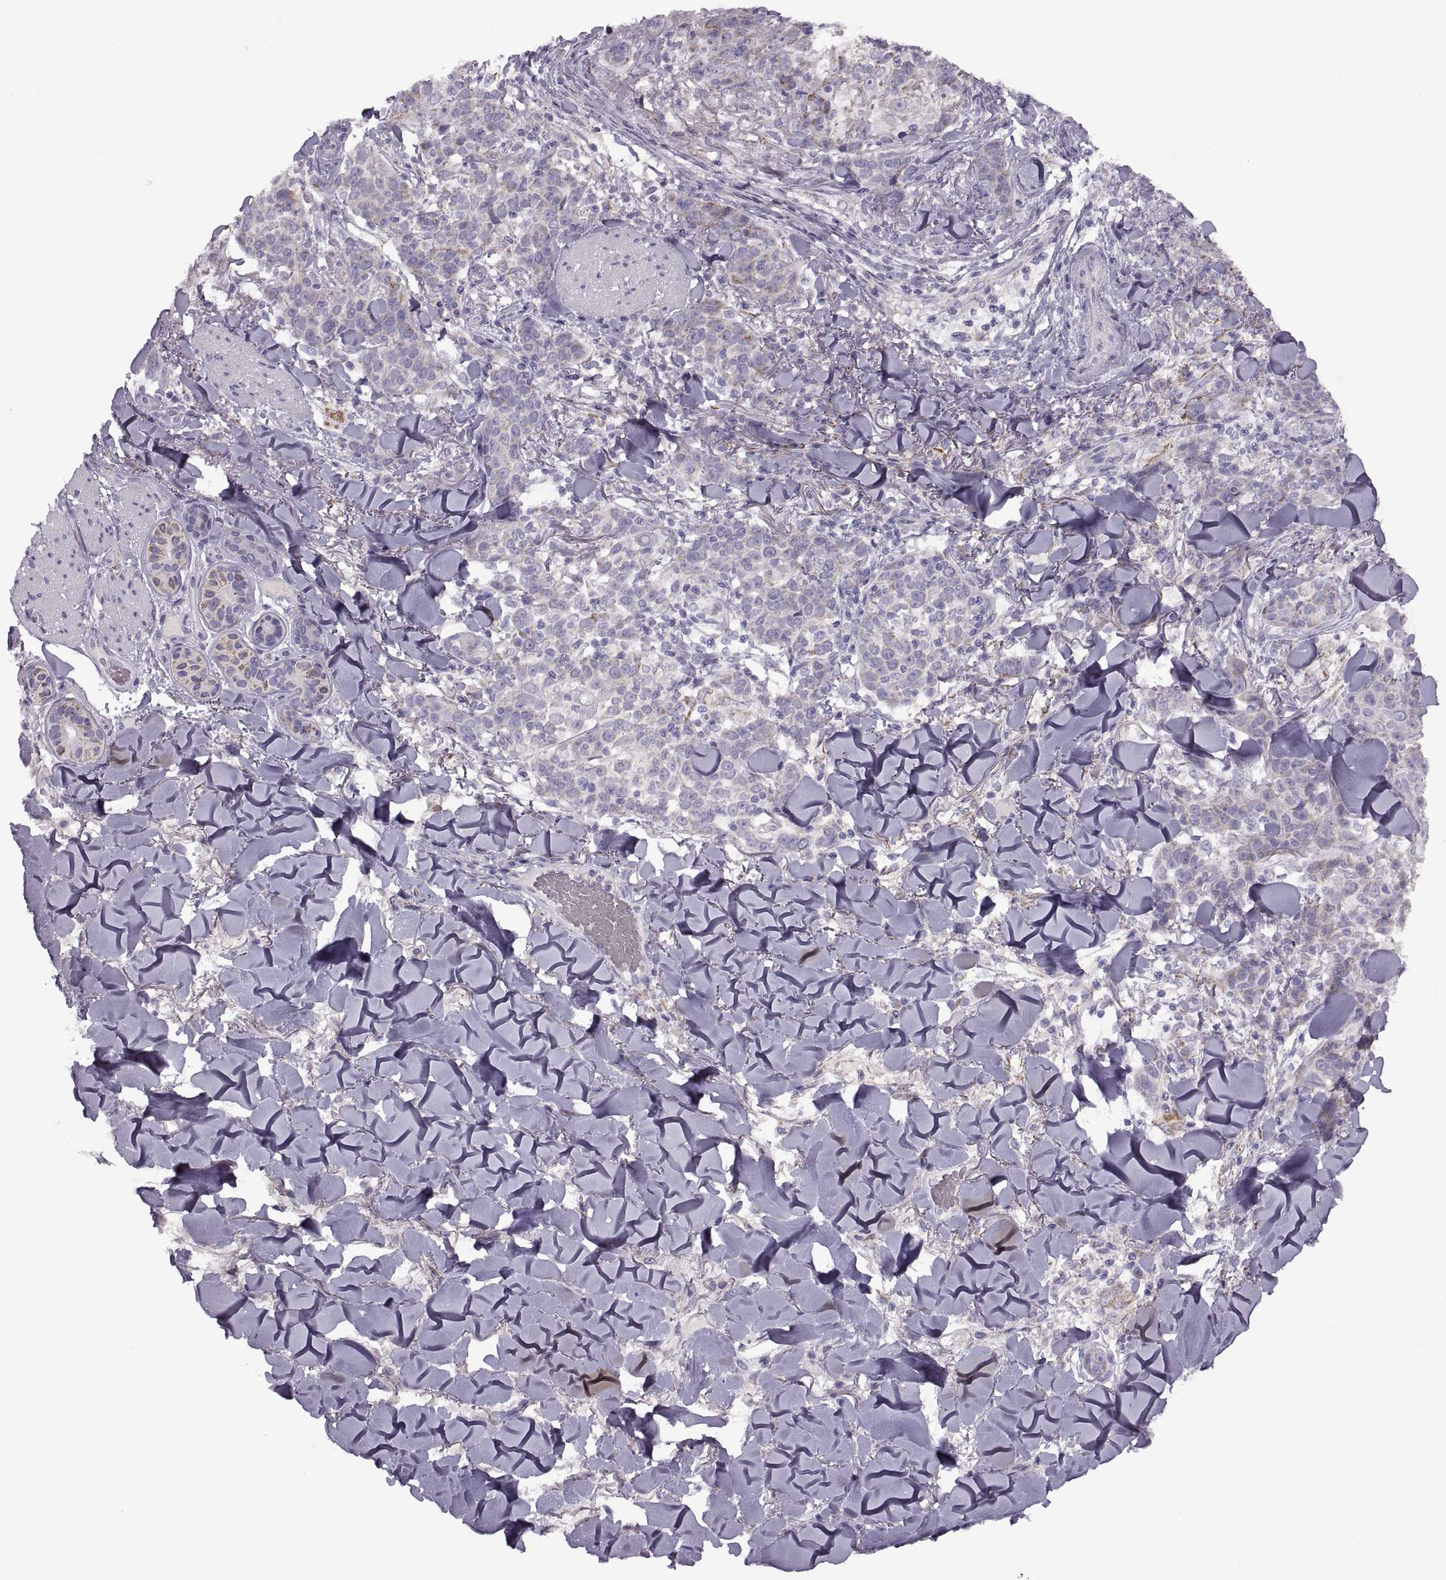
{"staining": {"intensity": "moderate", "quantity": "<25%", "location": "cytoplasmic/membranous"}, "tissue": "skin cancer", "cell_type": "Tumor cells", "image_type": "cancer", "snomed": [{"axis": "morphology", "description": "Normal tissue, NOS"}, {"axis": "morphology", "description": "Squamous cell carcinoma, NOS"}, {"axis": "topography", "description": "Skin"}], "caption": "Immunohistochemistry (IHC) (DAB) staining of skin squamous cell carcinoma exhibits moderate cytoplasmic/membranous protein expression in approximately <25% of tumor cells.", "gene": "PIERCE1", "patient": {"sex": "female", "age": 83}}